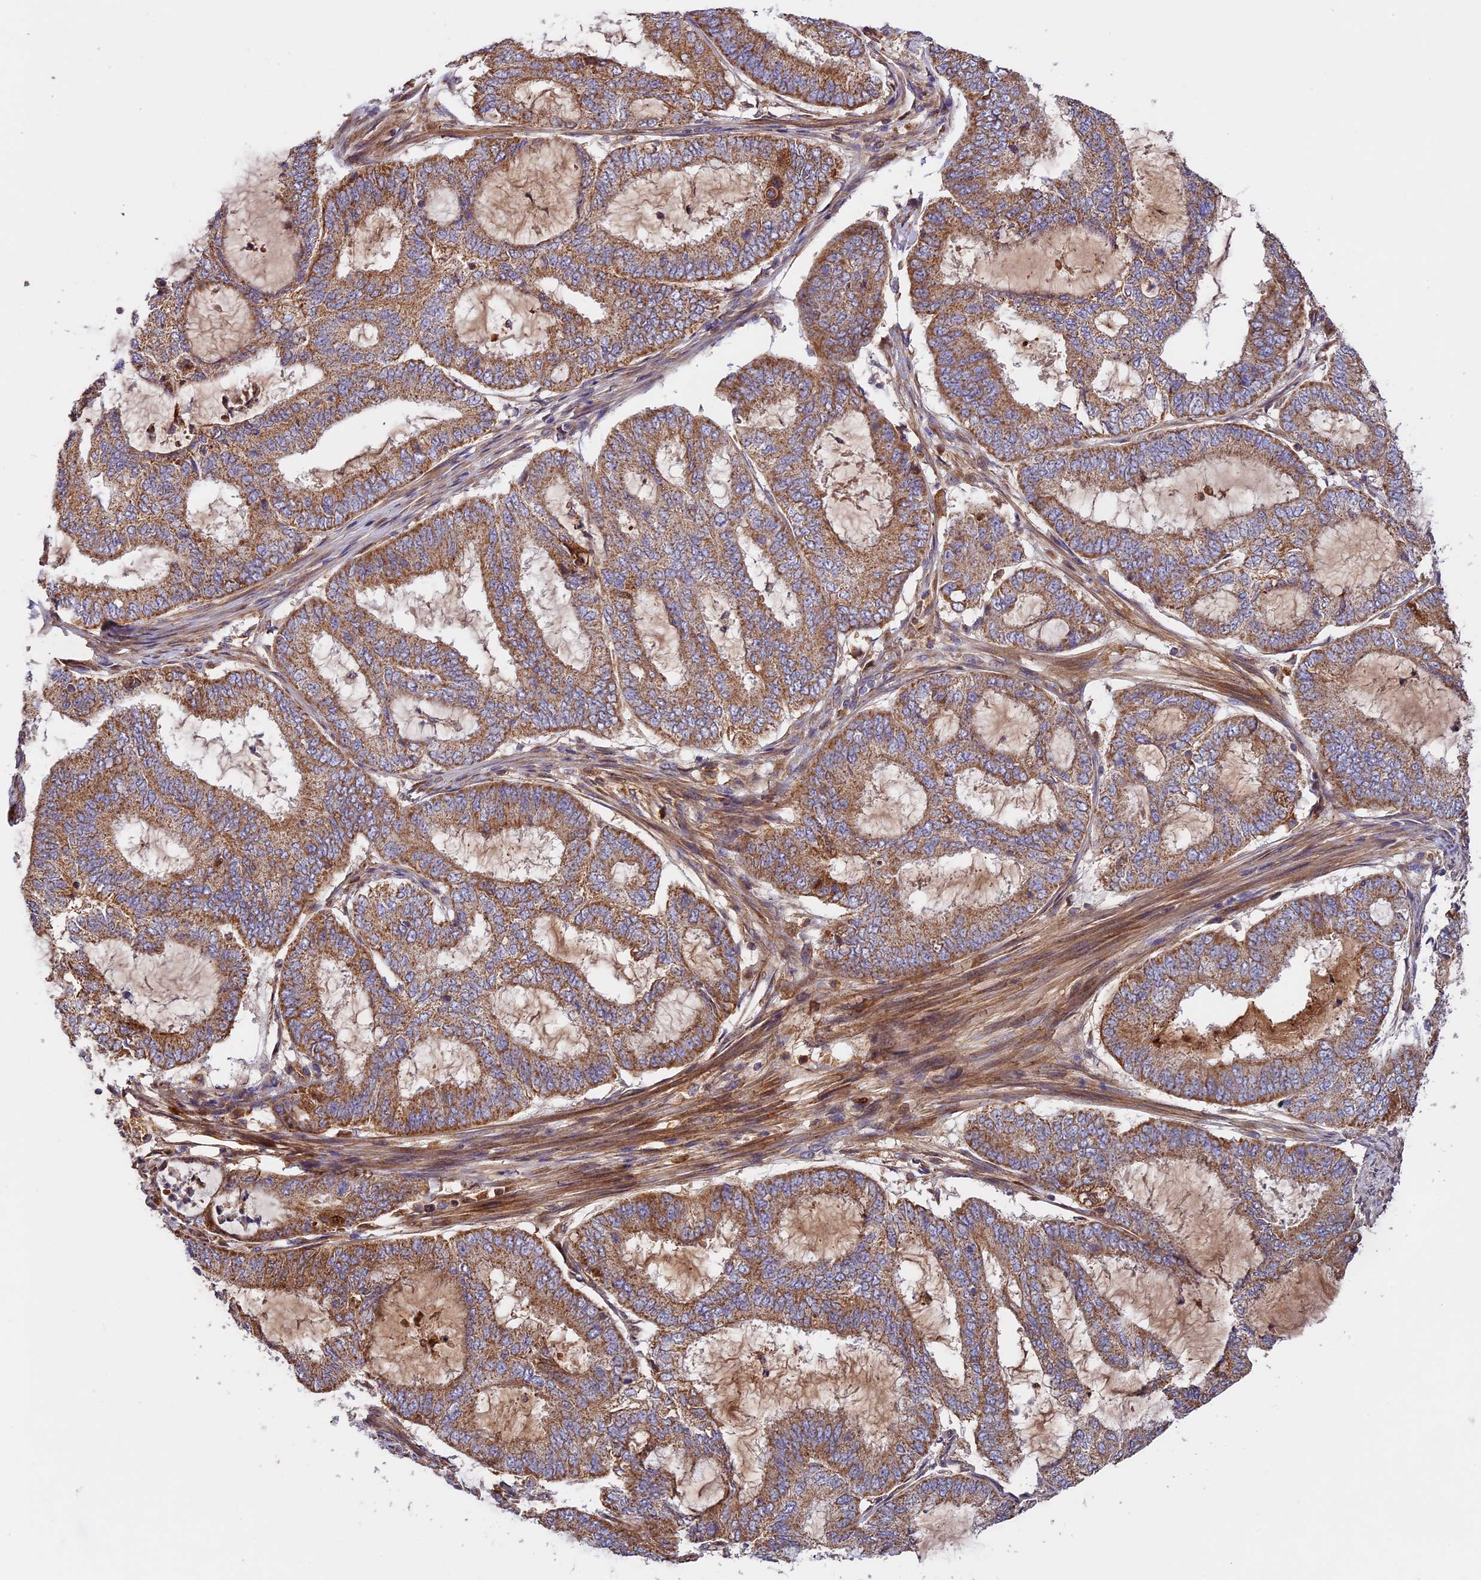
{"staining": {"intensity": "moderate", "quantity": ">75%", "location": "cytoplasmic/membranous"}, "tissue": "endometrial cancer", "cell_type": "Tumor cells", "image_type": "cancer", "snomed": [{"axis": "morphology", "description": "Adenocarcinoma, NOS"}, {"axis": "topography", "description": "Endometrium"}], "caption": "Protein staining displays moderate cytoplasmic/membranous positivity in approximately >75% of tumor cells in endometrial cancer (adenocarcinoma).", "gene": "OCEL1", "patient": {"sex": "female", "age": 51}}